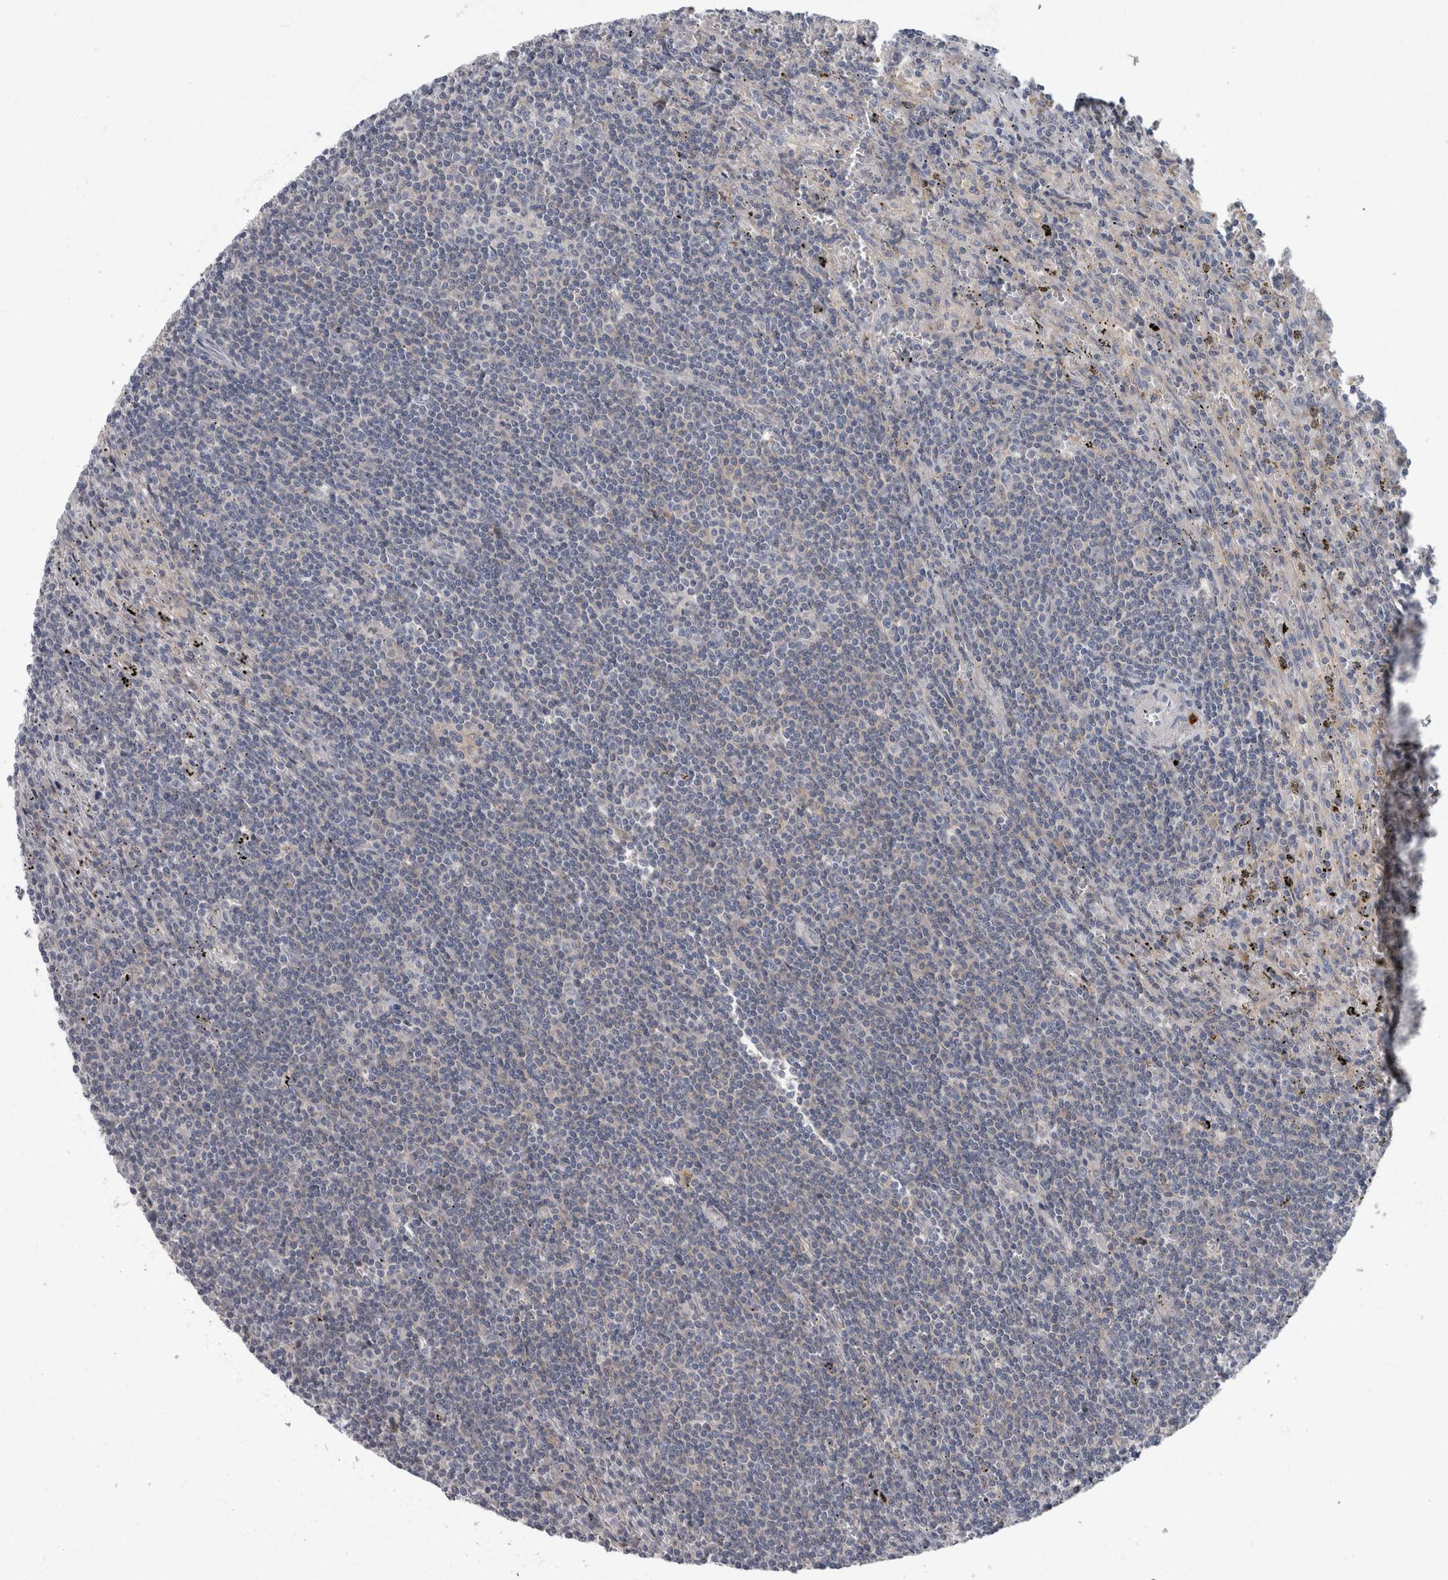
{"staining": {"intensity": "negative", "quantity": "none", "location": "none"}, "tissue": "lymphoma", "cell_type": "Tumor cells", "image_type": "cancer", "snomed": [{"axis": "morphology", "description": "Malignant lymphoma, non-Hodgkin's type, Low grade"}, {"axis": "topography", "description": "Spleen"}], "caption": "Image shows no protein expression in tumor cells of malignant lymphoma, non-Hodgkin's type (low-grade) tissue.", "gene": "CDC42BPG", "patient": {"sex": "male", "age": 76}}